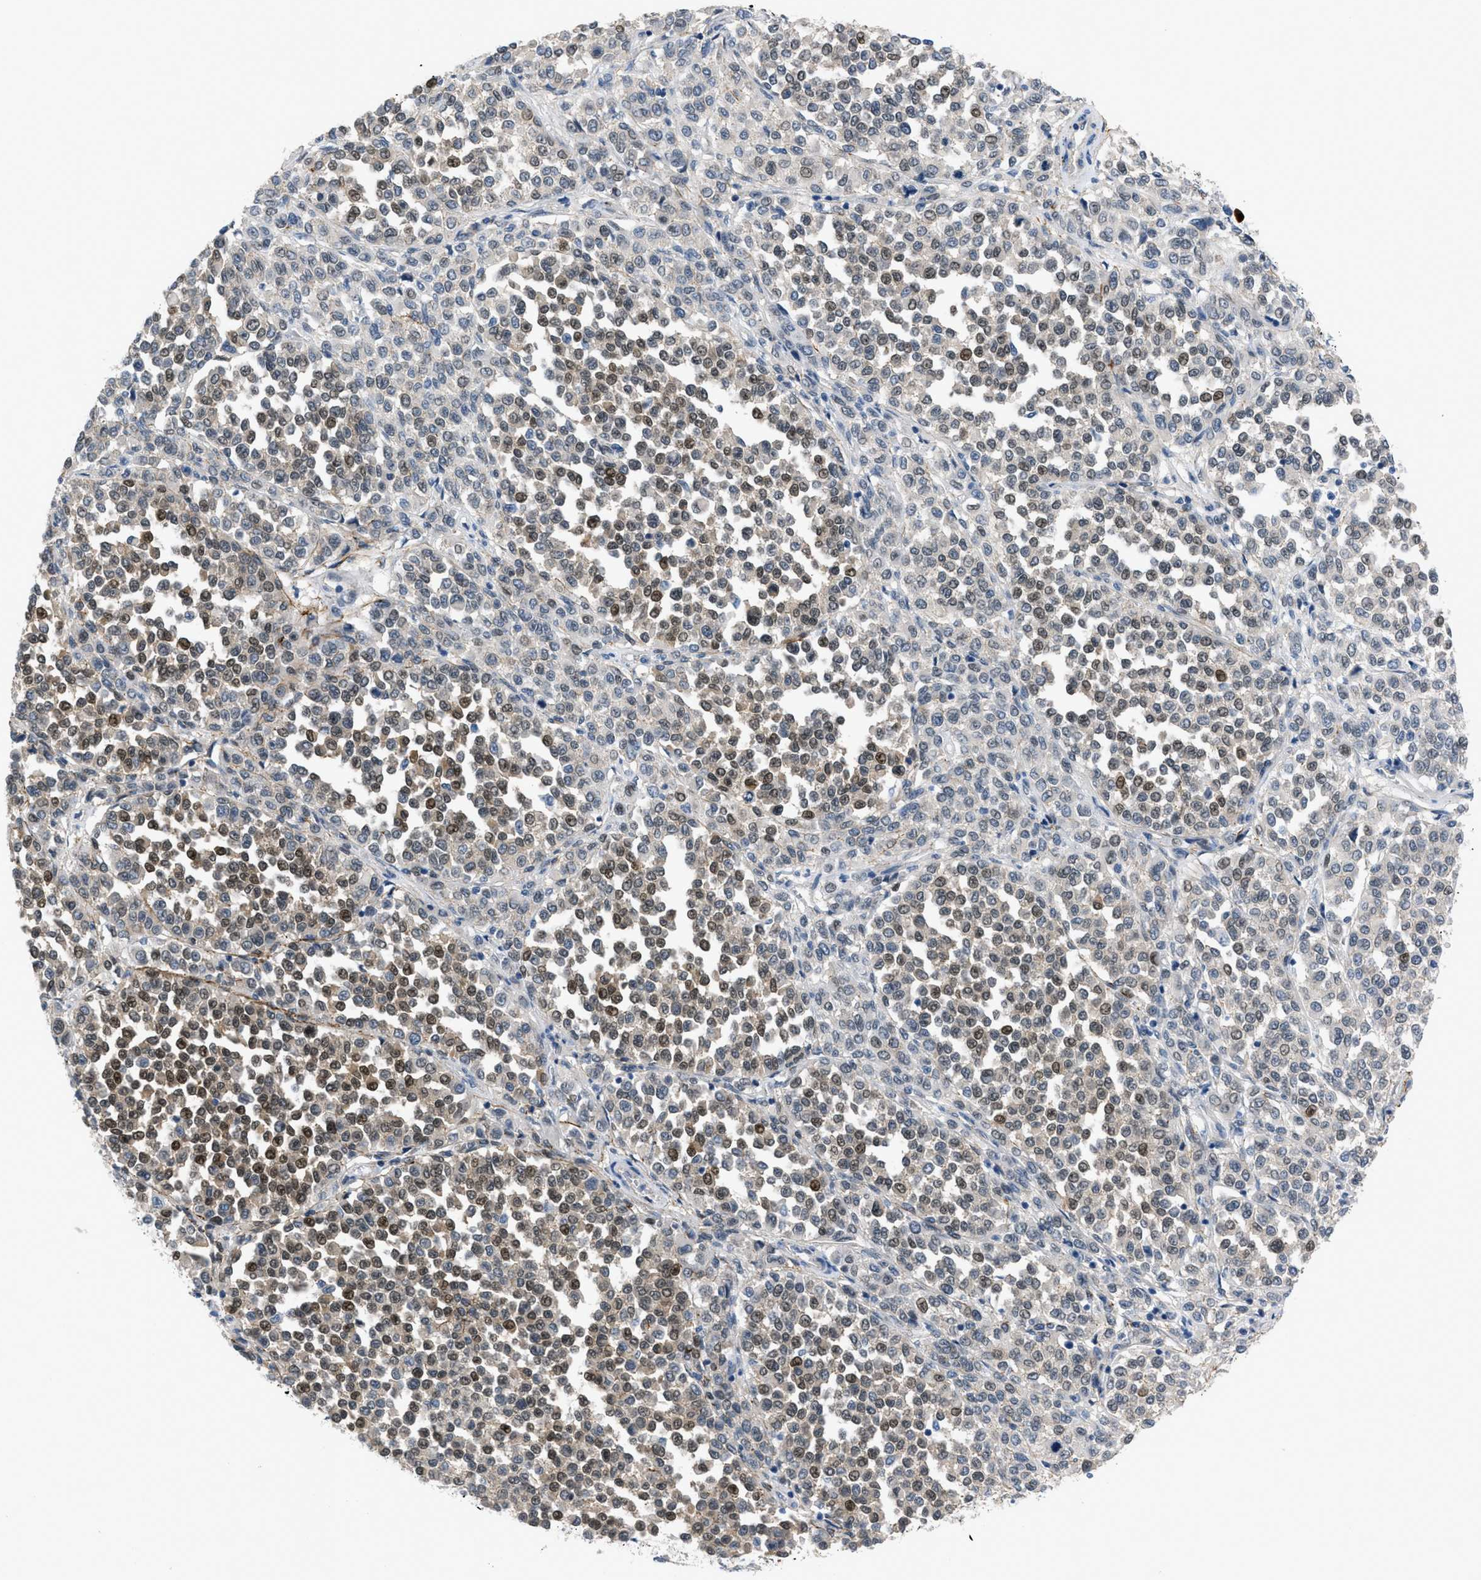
{"staining": {"intensity": "moderate", "quantity": "25%-75%", "location": "nuclear"}, "tissue": "melanoma", "cell_type": "Tumor cells", "image_type": "cancer", "snomed": [{"axis": "morphology", "description": "Malignant melanoma, Metastatic site"}, {"axis": "topography", "description": "Pancreas"}], "caption": "A brown stain shows moderate nuclear expression of a protein in melanoma tumor cells. (brown staining indicates protein expression, while blue staining denotes nuclei).", "gene": "FBN1", "patient": {"sex": "female", "age": 30}}